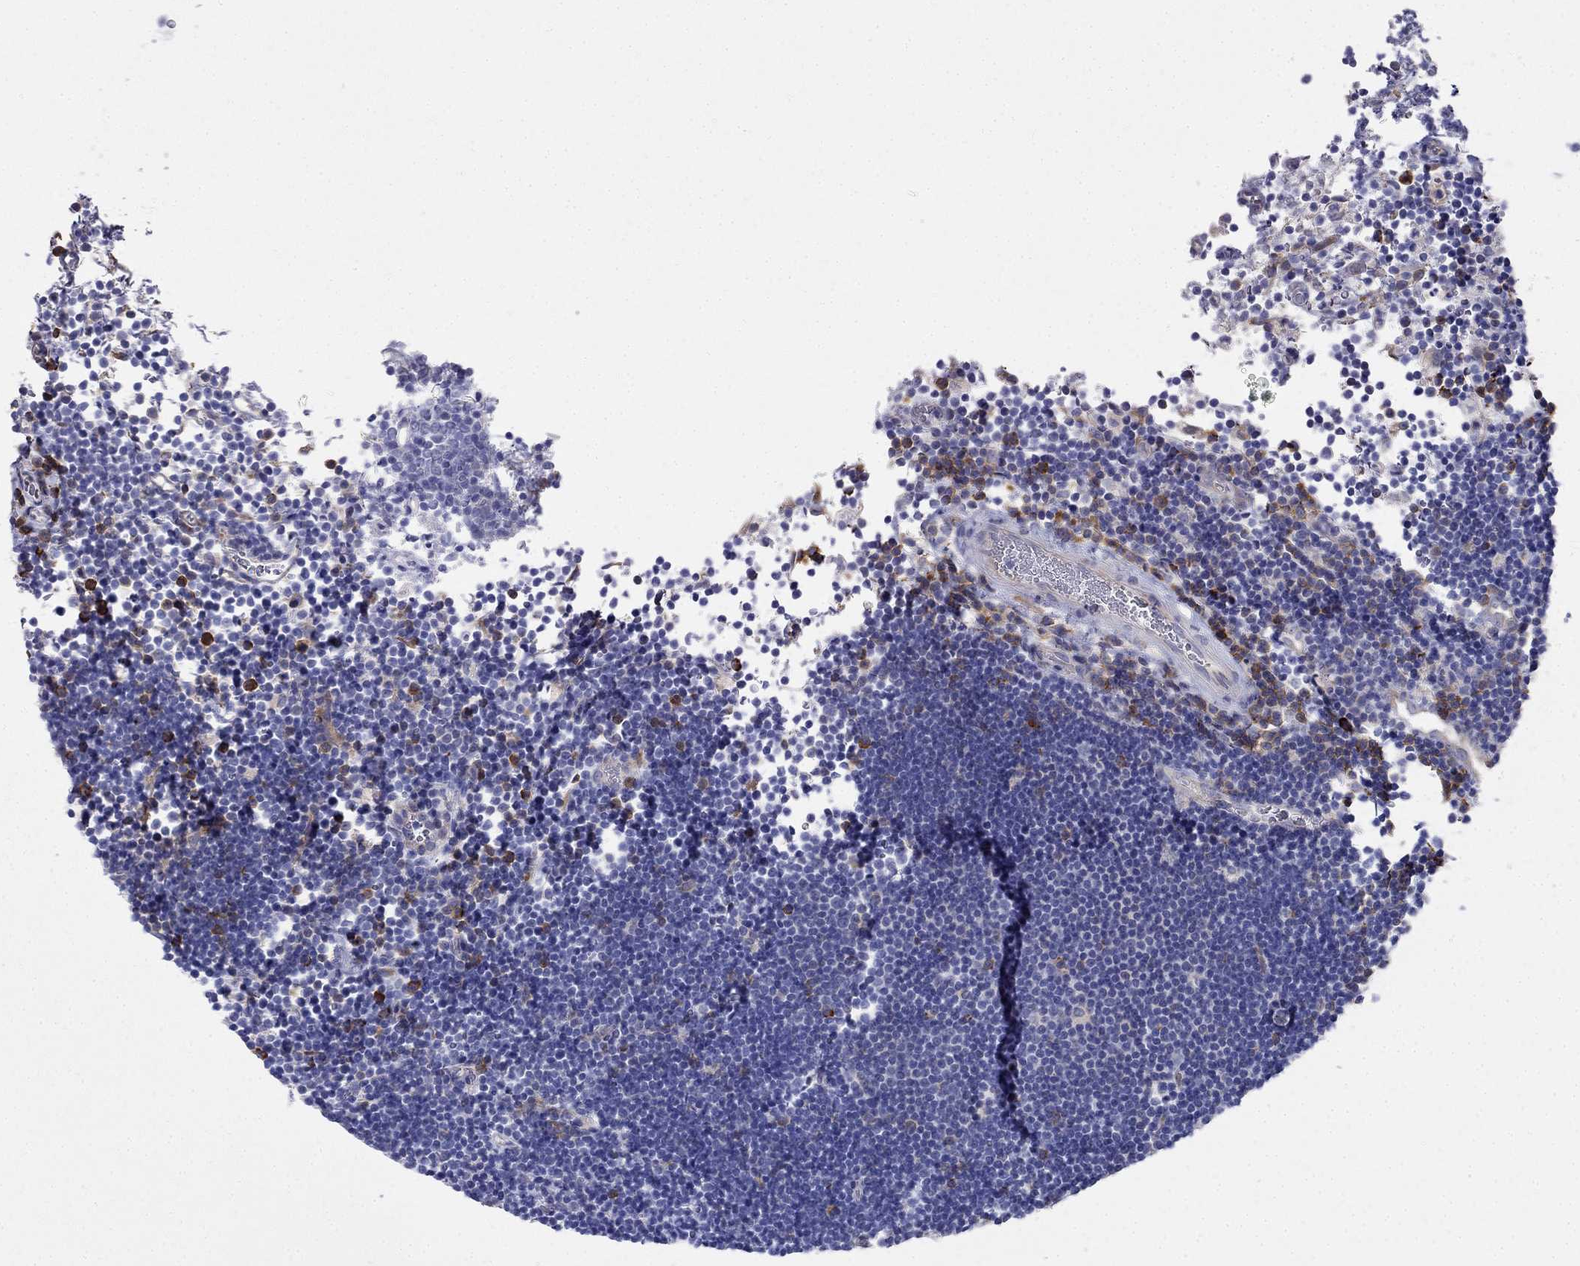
{"staining": {"intensity": "negative", "quantity": "none", "location": "none"}, "tissue": "lymphoma", "cell_type": "Tumor cells", "image_type": "cancer", "snomed": [{"axis": "morphology", "description": "Malignant lymphoma, non-Hodgkin's type, Low grade"}, {"axis": "topography", "description": "Brain"}], "caption": "This is a micrograph of immunohistochemistry staining of low-grade malignant lymphoma, non-Hodgkin's type, which shows no positivity in tumor cells. (DAB immunohistochemistry (IHC), high magnification).", "gene": "LONRF2", "patient": {"sex": "female", "age": 66}}